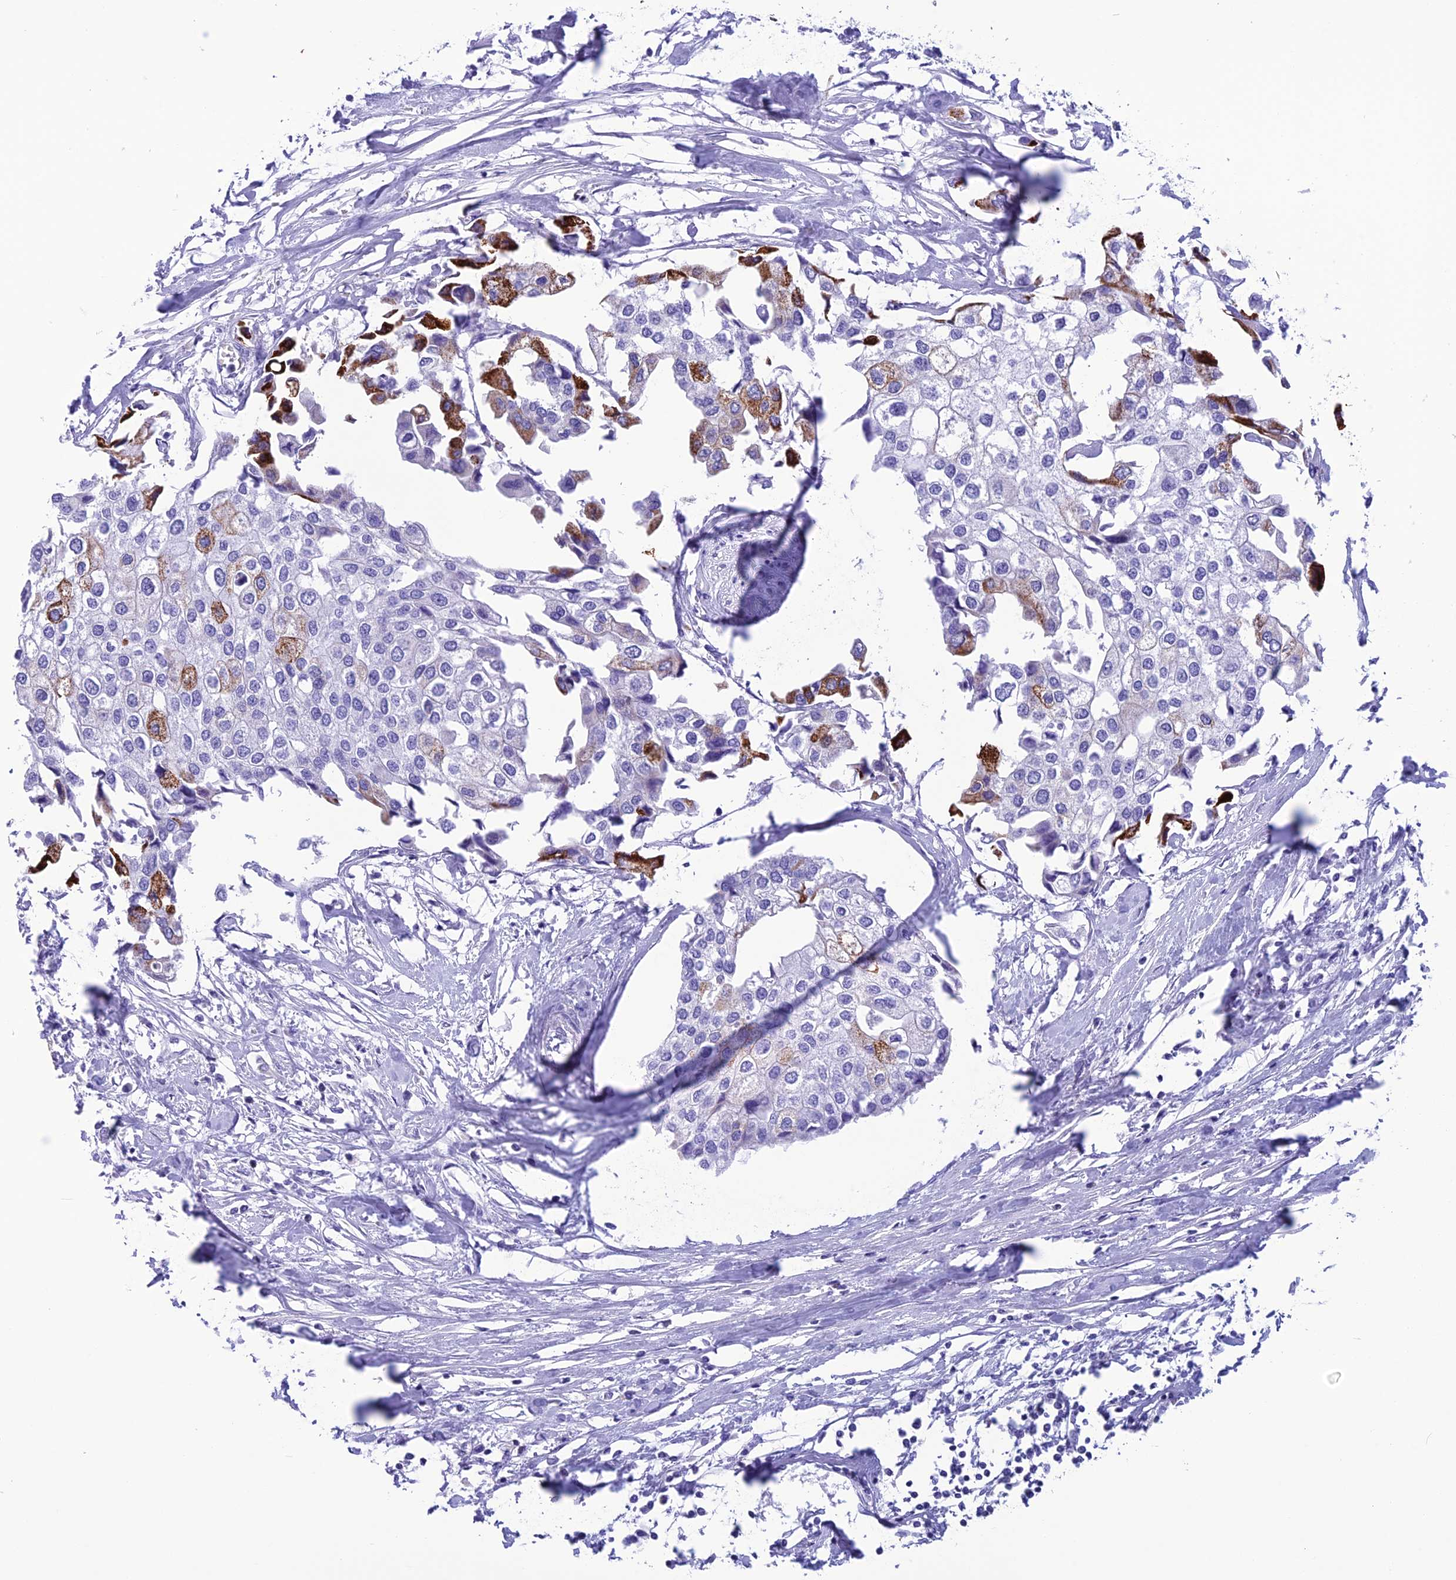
{"staining": {"intensity": "strong", "quantity": "<25%", "location": "cytoplasmic/membranous"}, "tissue": "urothelial cancer", "cell_type": "Tumor cells", "image_type": "cancer", "snomed": [{"axis": "morphology", "description": "Urothelial carcinoma, High grade"}, {"axis": "topography", "description": "Urinary bladder"}], "caption": "About <25% of tumor cells in urothelial carcinoma (high-grade) display strong cytoplasmic/membranous protein staining as visualized by brown immunohistochemical staining.", "gene": "TRAM1L1", "patient": {"sex": "male", "age": 64}}